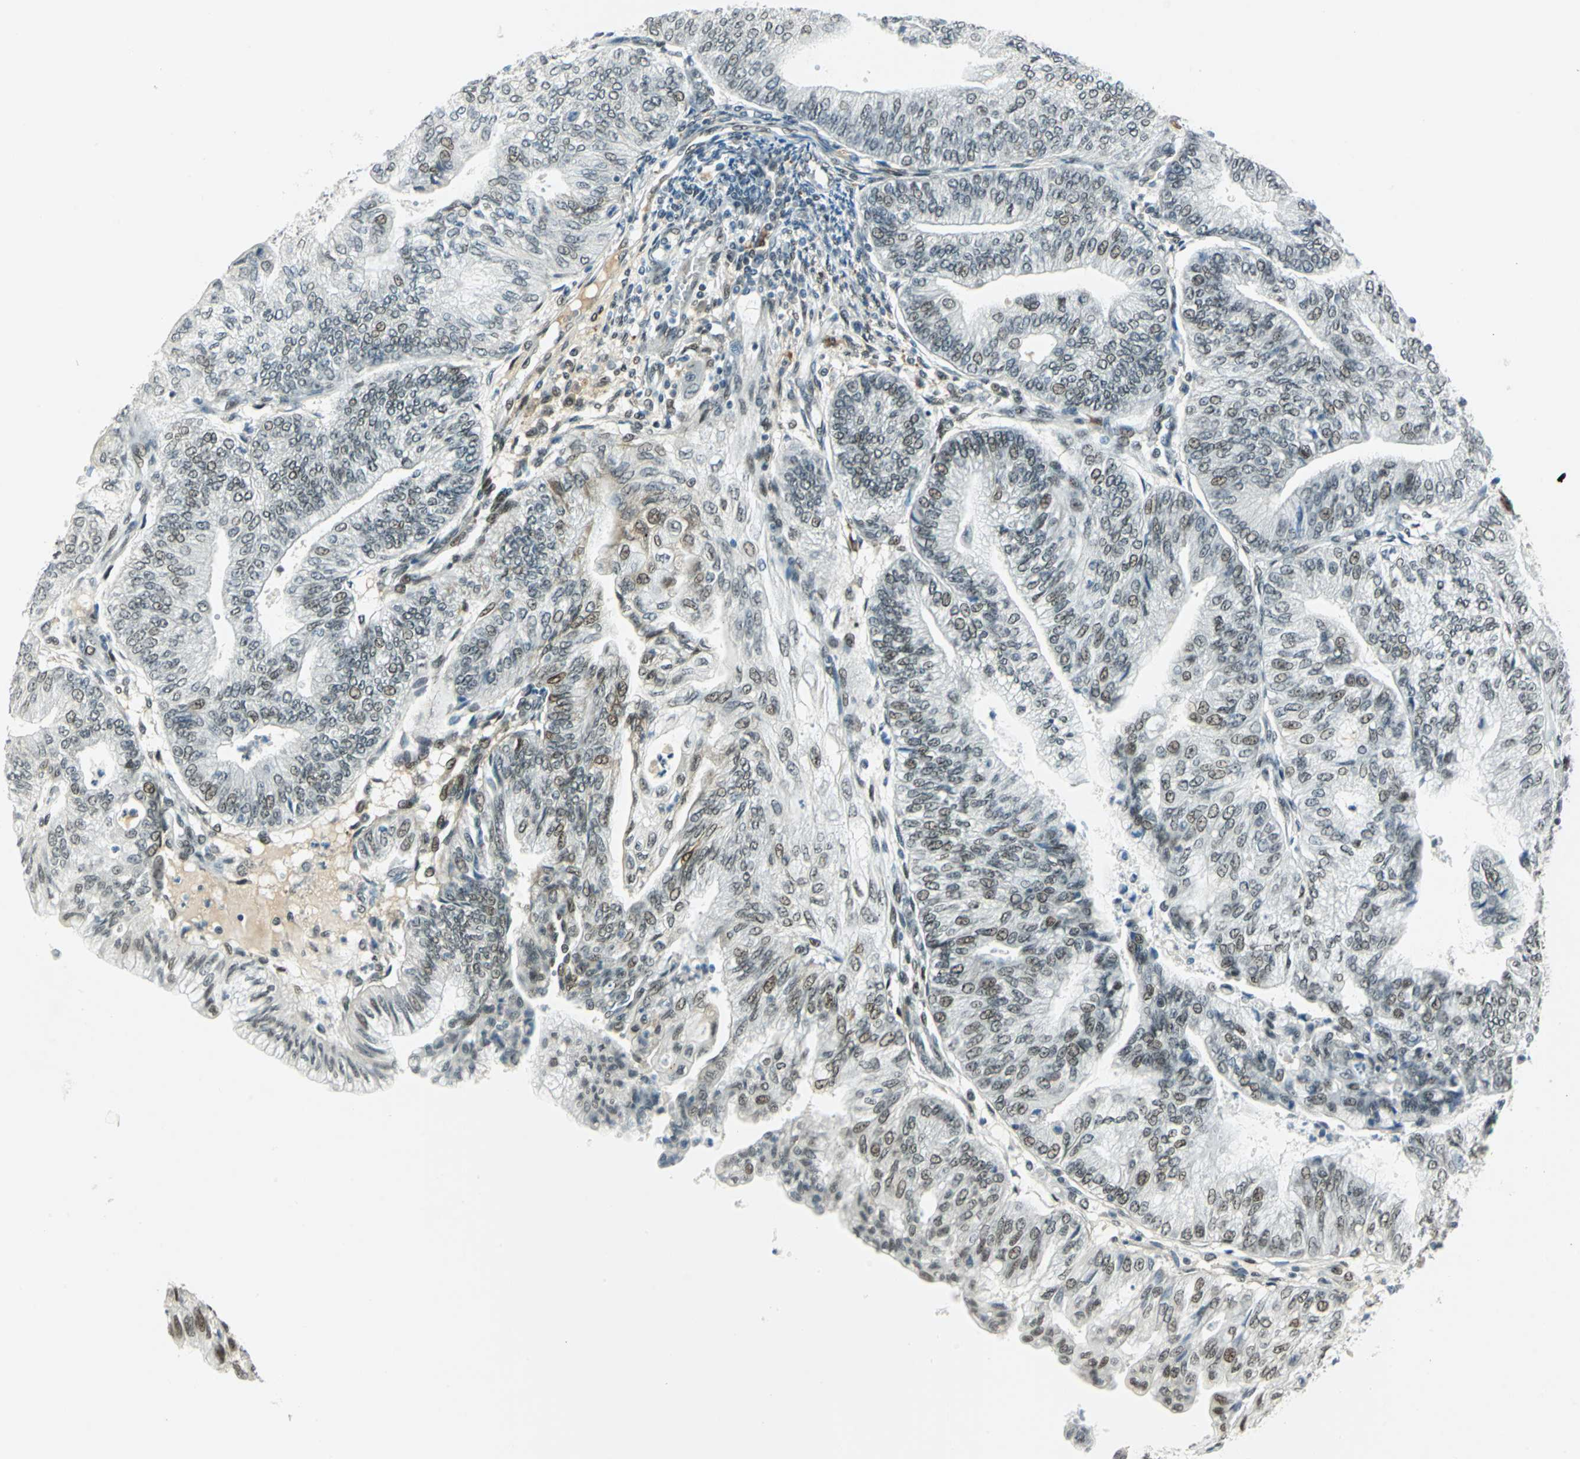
{"staining": {"intensity": "moderate", "quantity": "25%-75%", "location": "nuclear"}, "tissue": "endometrial cancer", "cell_type": "Tumor cells", "image_type": "cancer", "snomed": [{"axis": "morphology", "description": "Adenocarcinoma, NOS"}, {"axis": "topography", "description": "Endometrium"}], "caption": "Human endometrial cancer (adenocarcinoma) stained with a protein marker demonstrates moderate staining in tumor cells.", "gene": "MTMR10", "patient": {"sex": "female", "age": 59}}